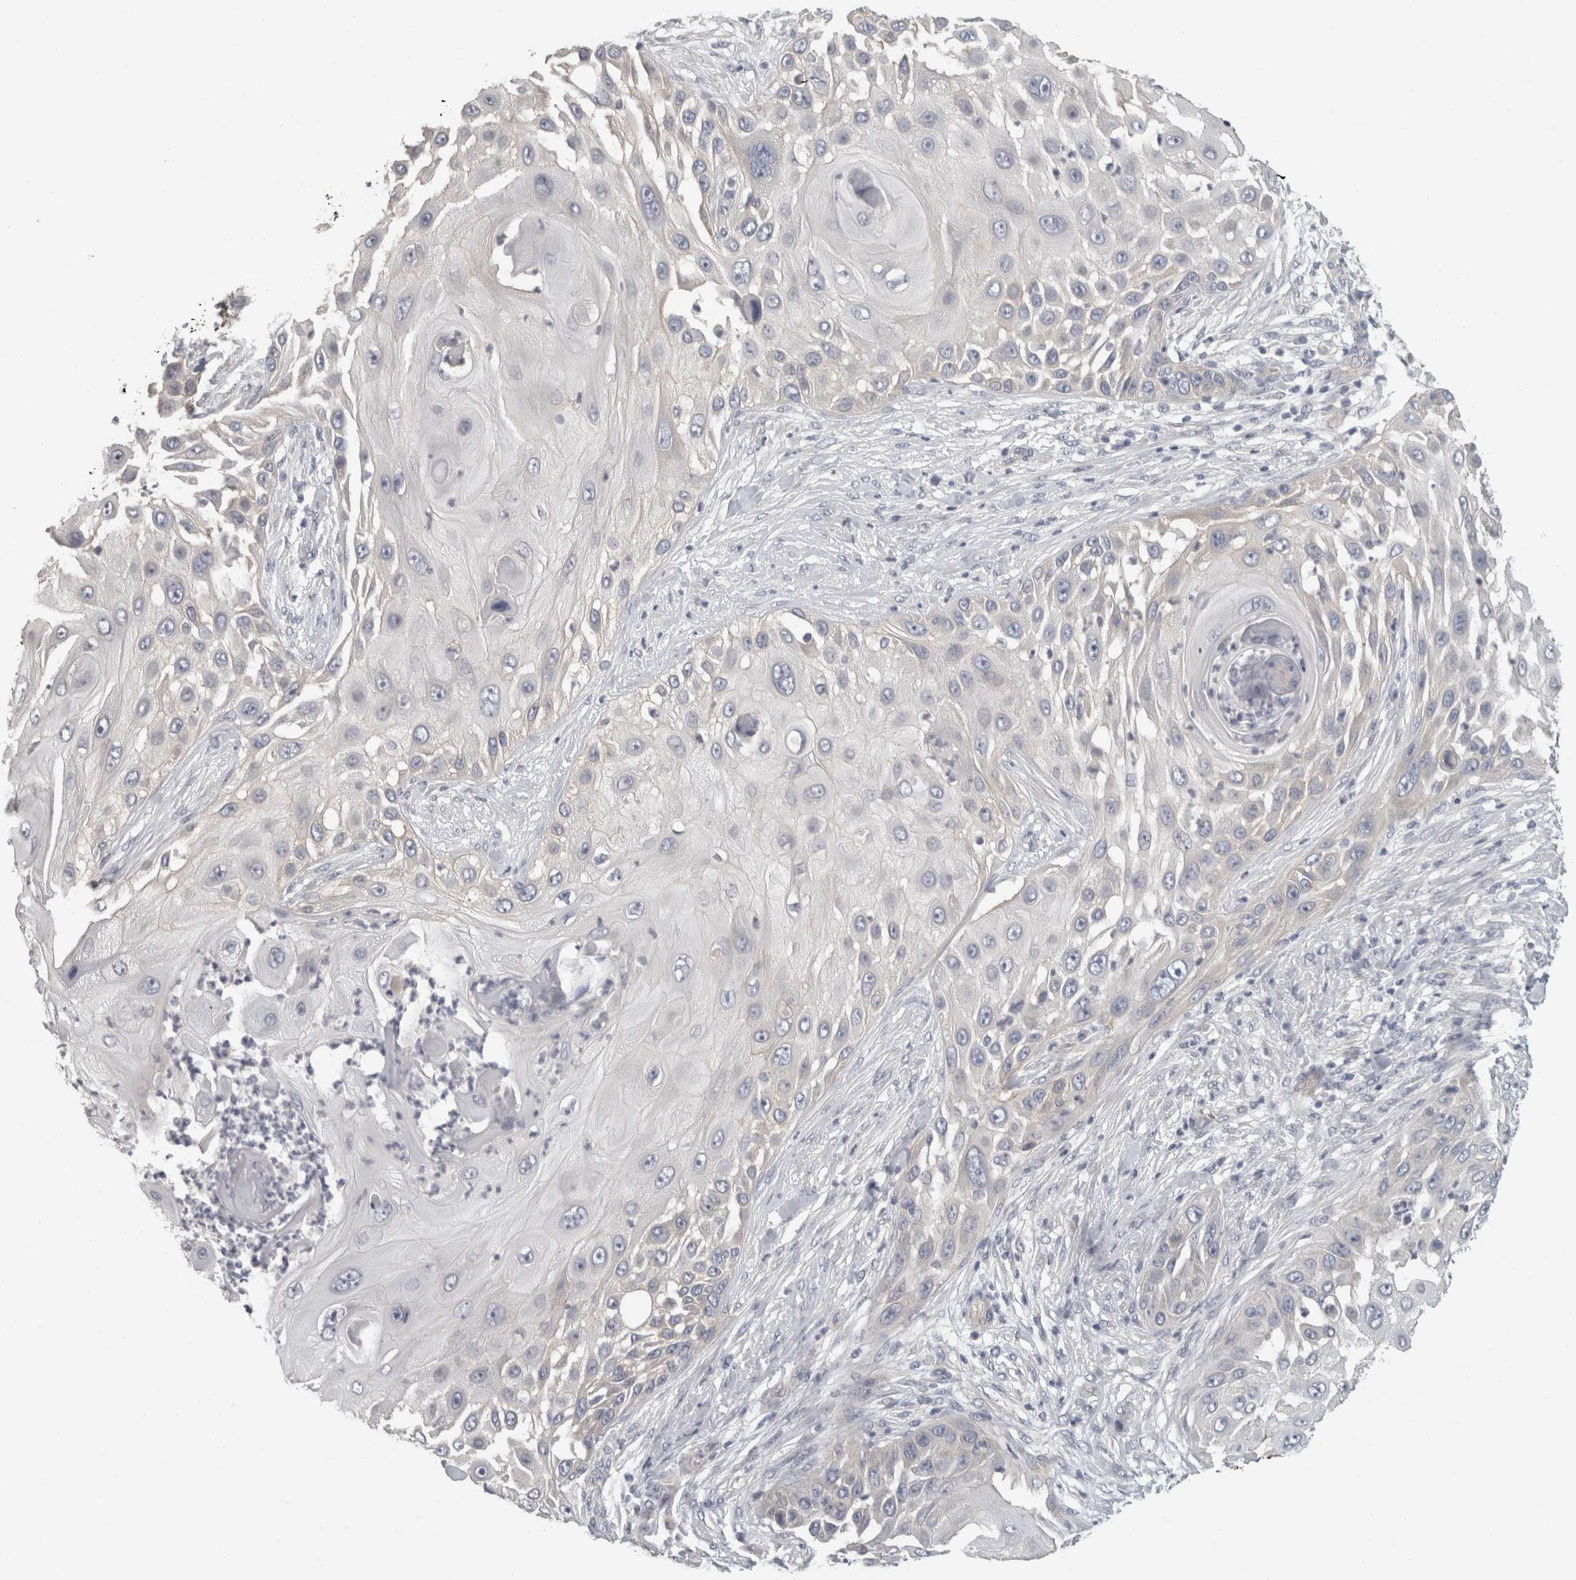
{"staining": {"intensity": "negative", "quantity": "none", "location": "none"}, "tissue": "skin cancer", "cell_type": "Tumor cells", "image_type": "cancer", "snomed": [{"axis": "morphology", "description": "Squamous cell carcinoma, NOS"}, {"axis": "topography", "description": "Skin"}], "caption": "This is an IHC histopathology image of human skin squamous cell carcinoma. There is no staining in tumor cells.", "gene": "FBLIM1", "patient": {"sex": "female", "age": 44}}